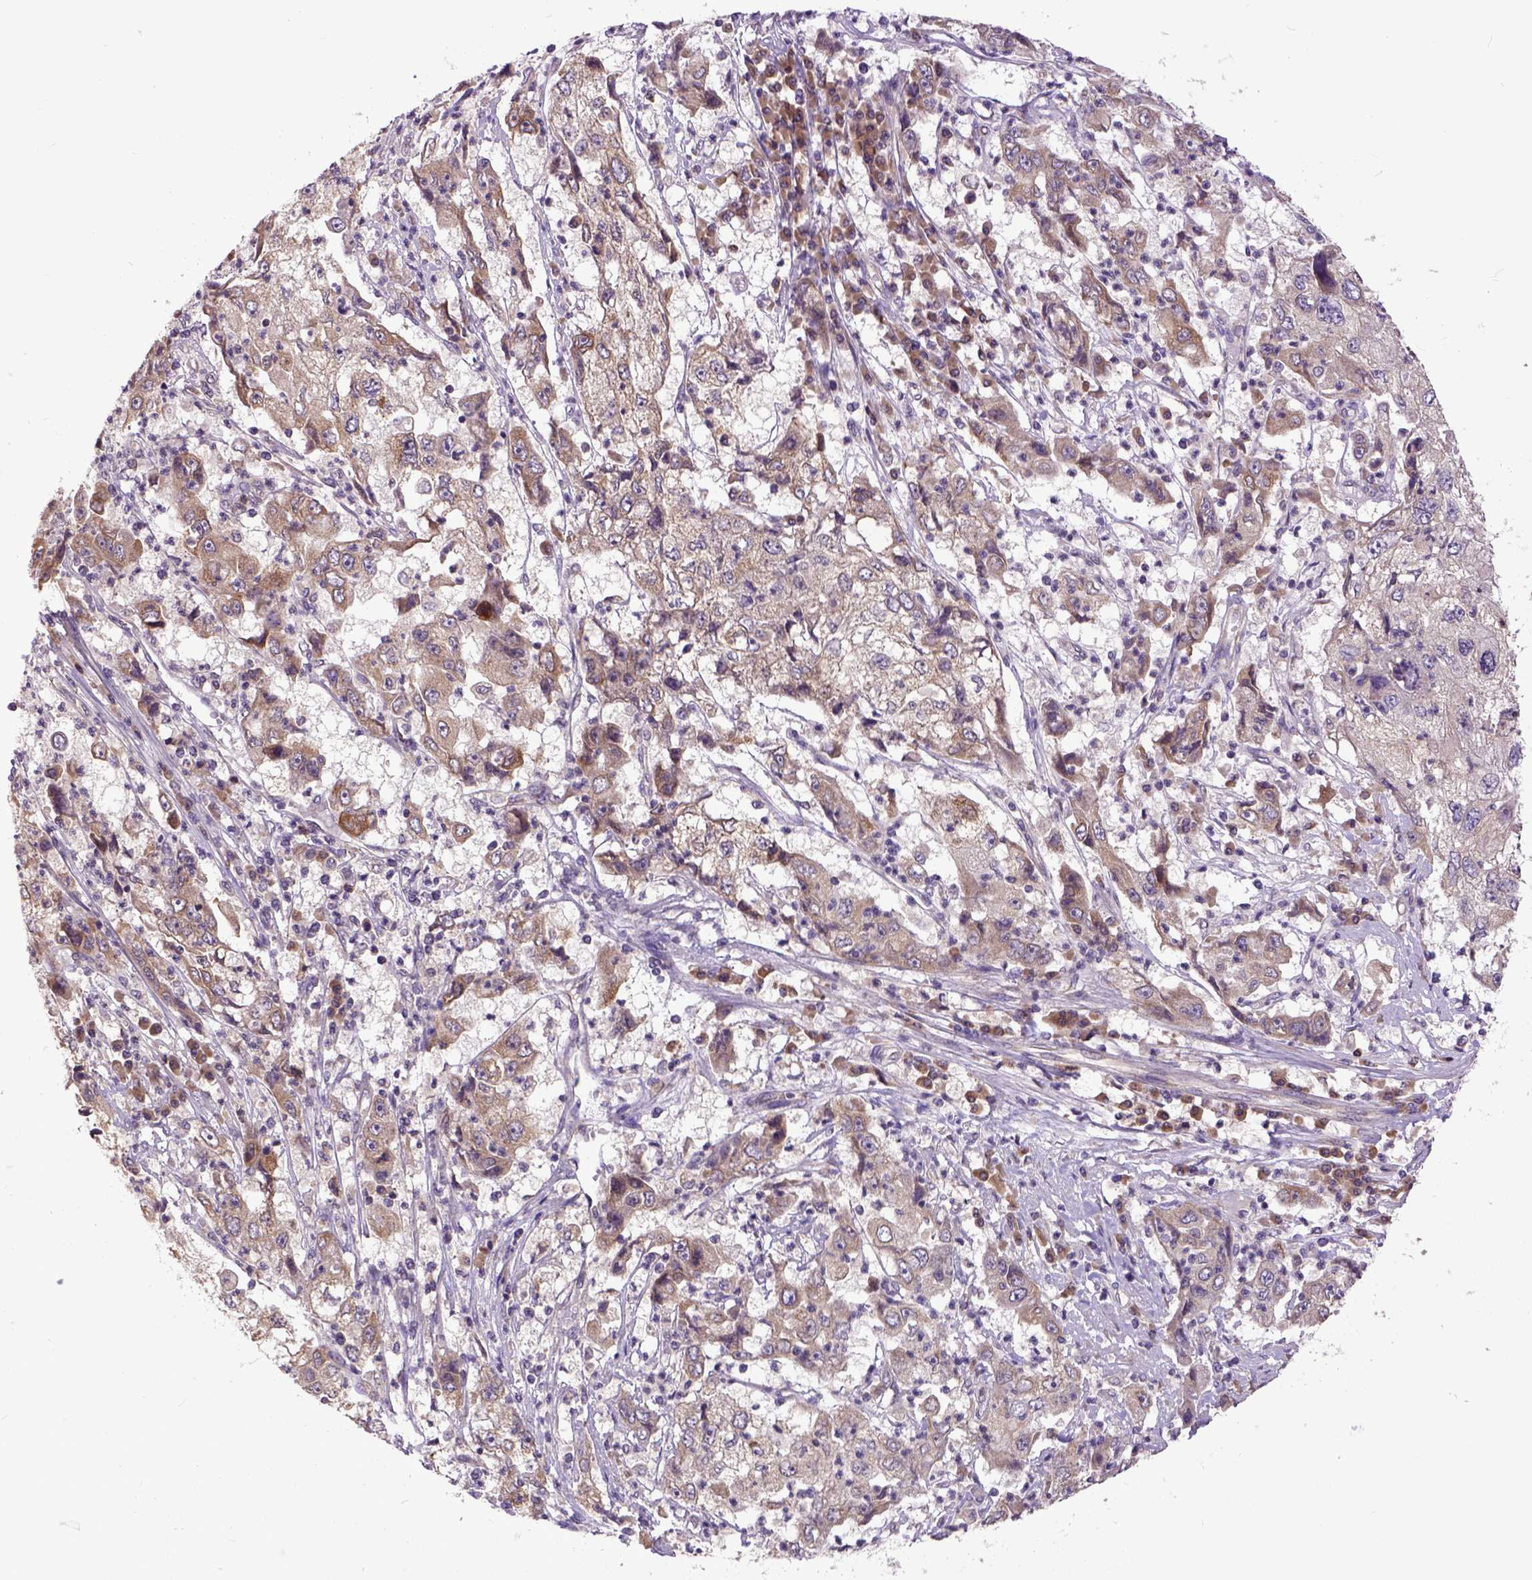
{"staining": {"intensity": "weak", "quantity": ">75%", "location": "cytoplasmic/membranous"}, "tissue": "cervical cancer", "cell_type": "Tumor cells", "image_type": "cancer", "snomed": [{"axis": "morphology", "description": "Squamous cell carcinoma, NOS"}, {"axis": "topography", "description": "Cervix"}], "caption": "Immunohistochemistry of squamous cell carcinoma (cervical) exhibits low levels of weak cytoplasmic/membranous expression in approximately >75% of tumor cells.", "gene": "ARL1", "patient": {"sex": "female", "age": 36}}